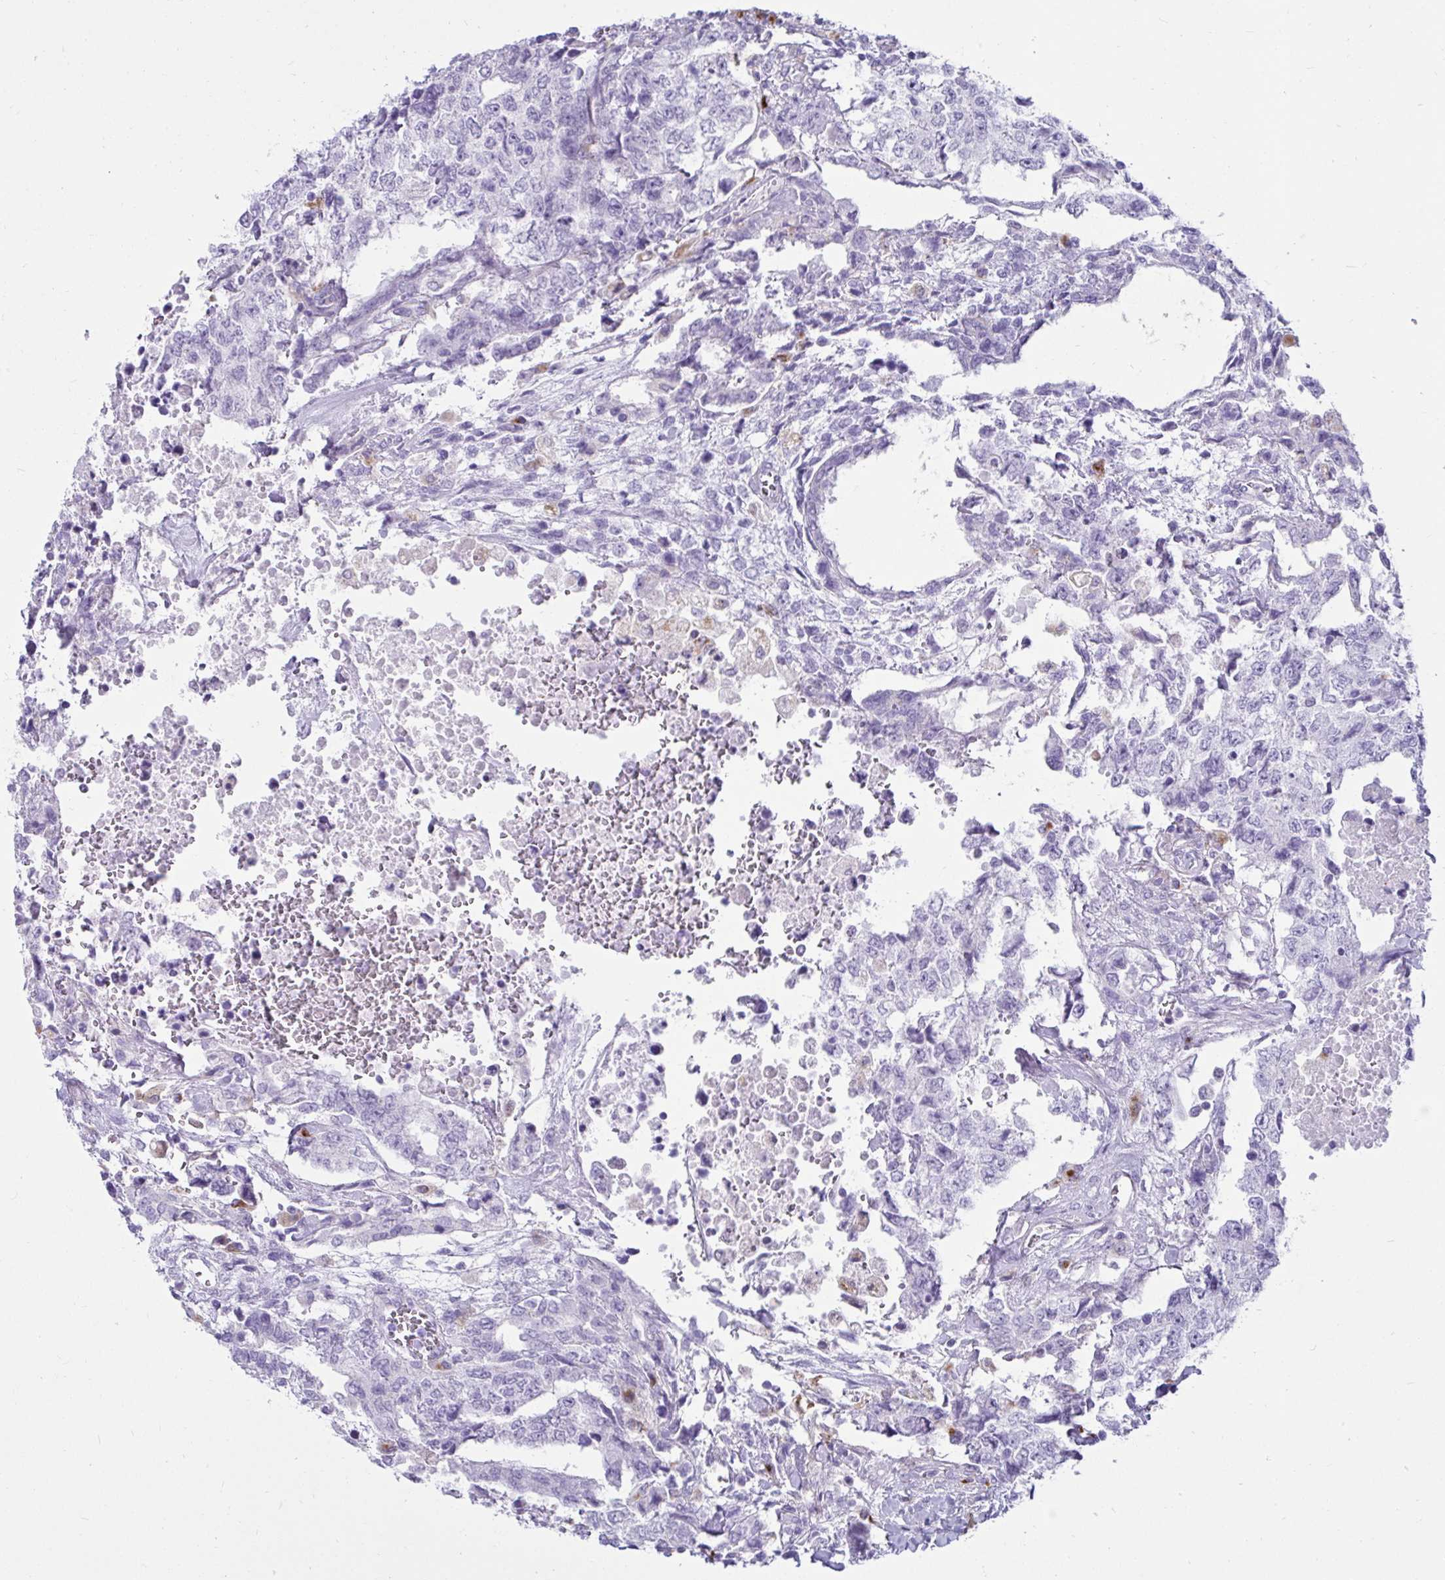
{"staining": {"intensity": "negative", "quantity": "none", "location": "none"}, "tissue": "testis cancer", "cell_type": "Tumor cells", "image_type": "cancer", "snomed": [{"axis": "morphology", "description": "Carcinoma, Embryonal, NOS"}, {"axis": "topography", "description": "Testis"}], "caption": "Testis embryonal carcinoma was stained to show a protein in brown. There is no significant staining in tumor cells. (IHC, brightfield microscopy, high magnification).", "gene": "CTSZ", "patient": {"sex": "male", "age": 24}}